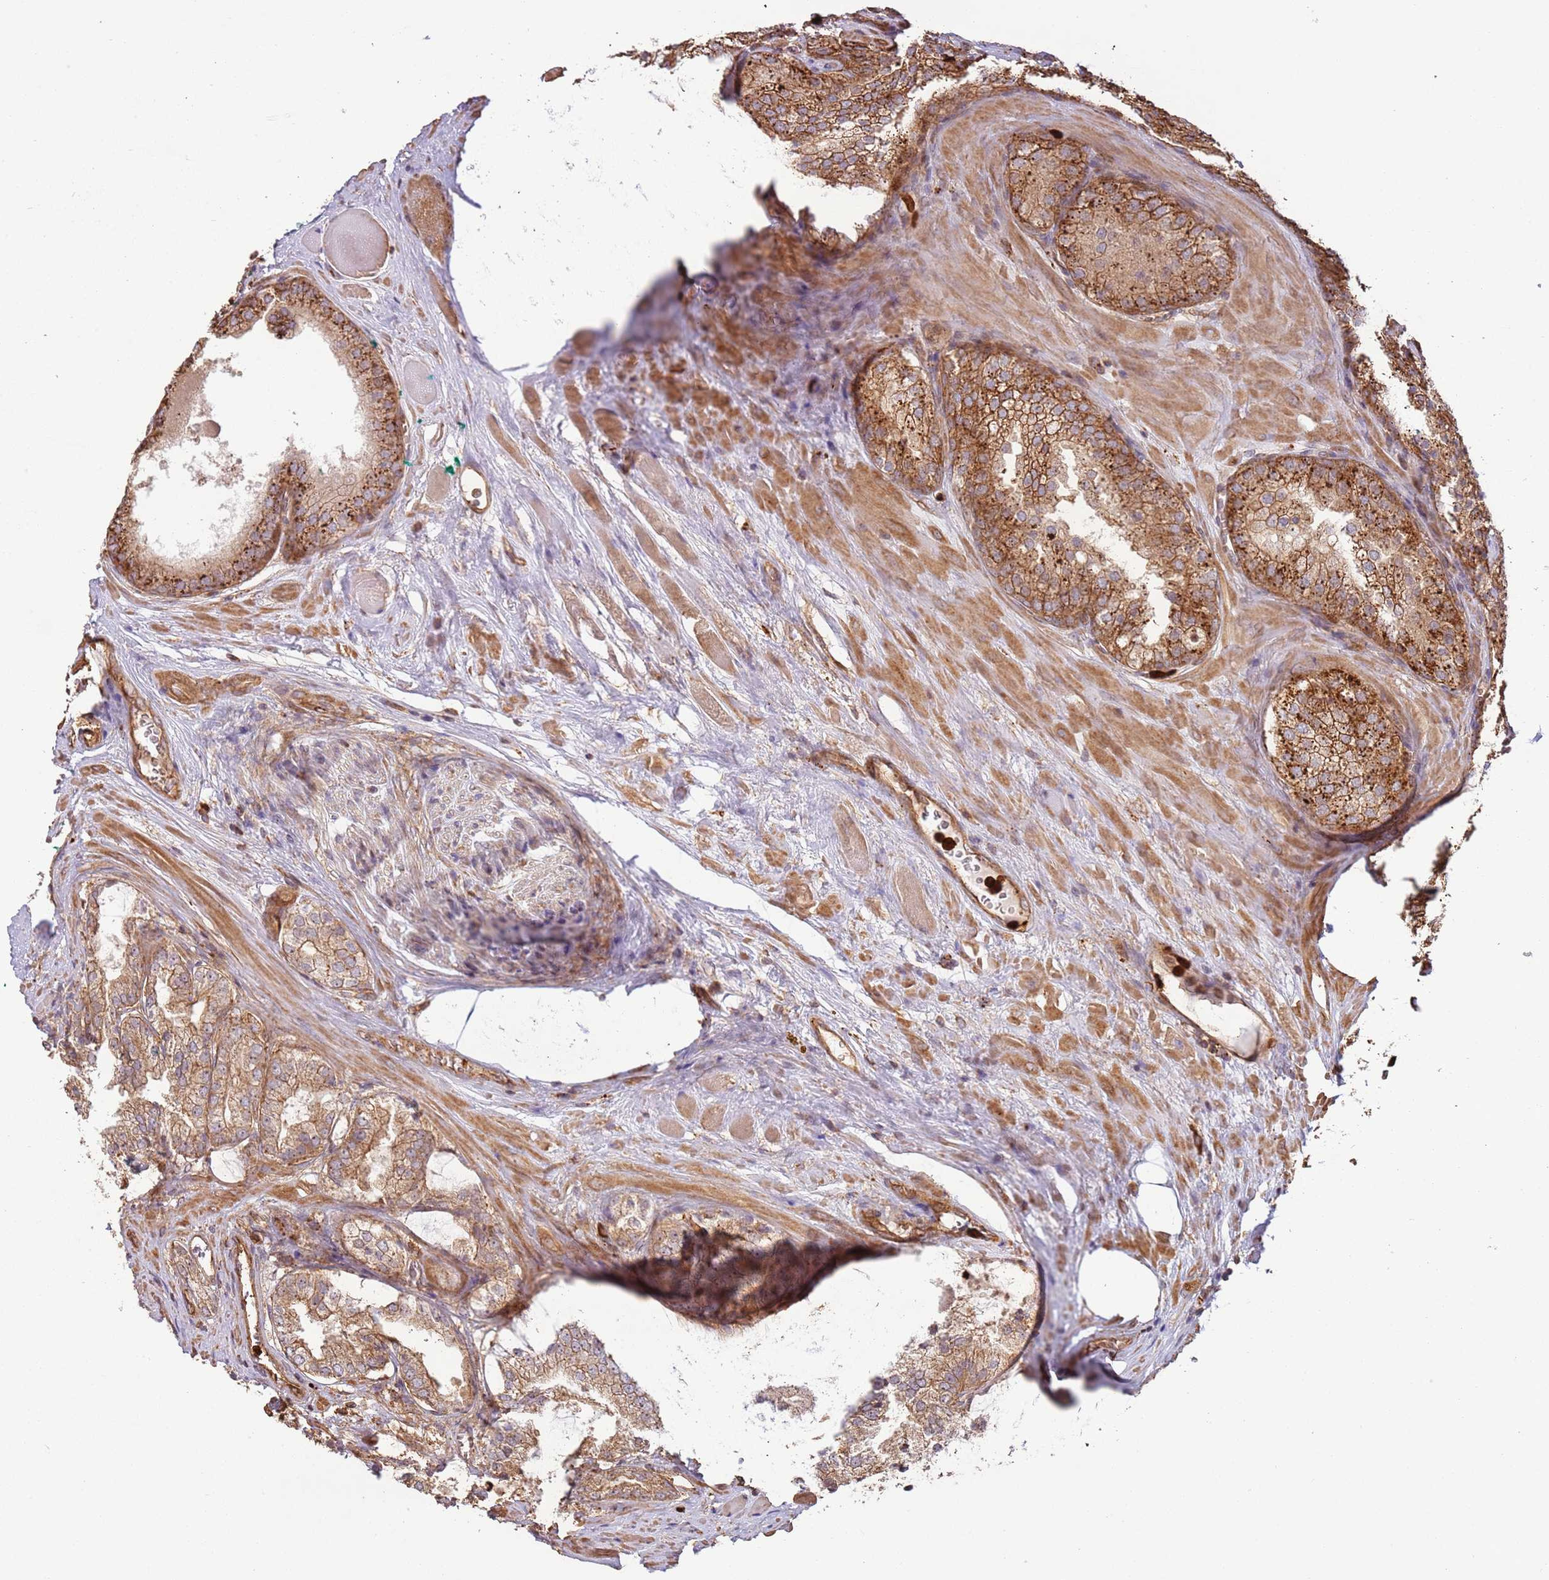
{"staining": {"intensity": "moderate", "quantity": "25%-75%", "location": "cytoplasmic/membranous"}, "tissue": "prostate cancer", "cell_type": "Tumor cells", "image_type": "cancer", "snomed": [{"axis": "morphology", "description": "Adenocarcinoma, Low grade"}, {"axis": "topography", "description": "Prostate"}], "caption": "High-magnification brightfield microscopy of prostate cancer stained with DAB (brown) and counterstained with hematoxylin (blue). tumor cells exhibit moderate cytoplasmic/membranous expression is seen in approximately25%-75% of cells.", "gene": "NDUFAF4", "patient": {"sex": "male", "age": 67}}